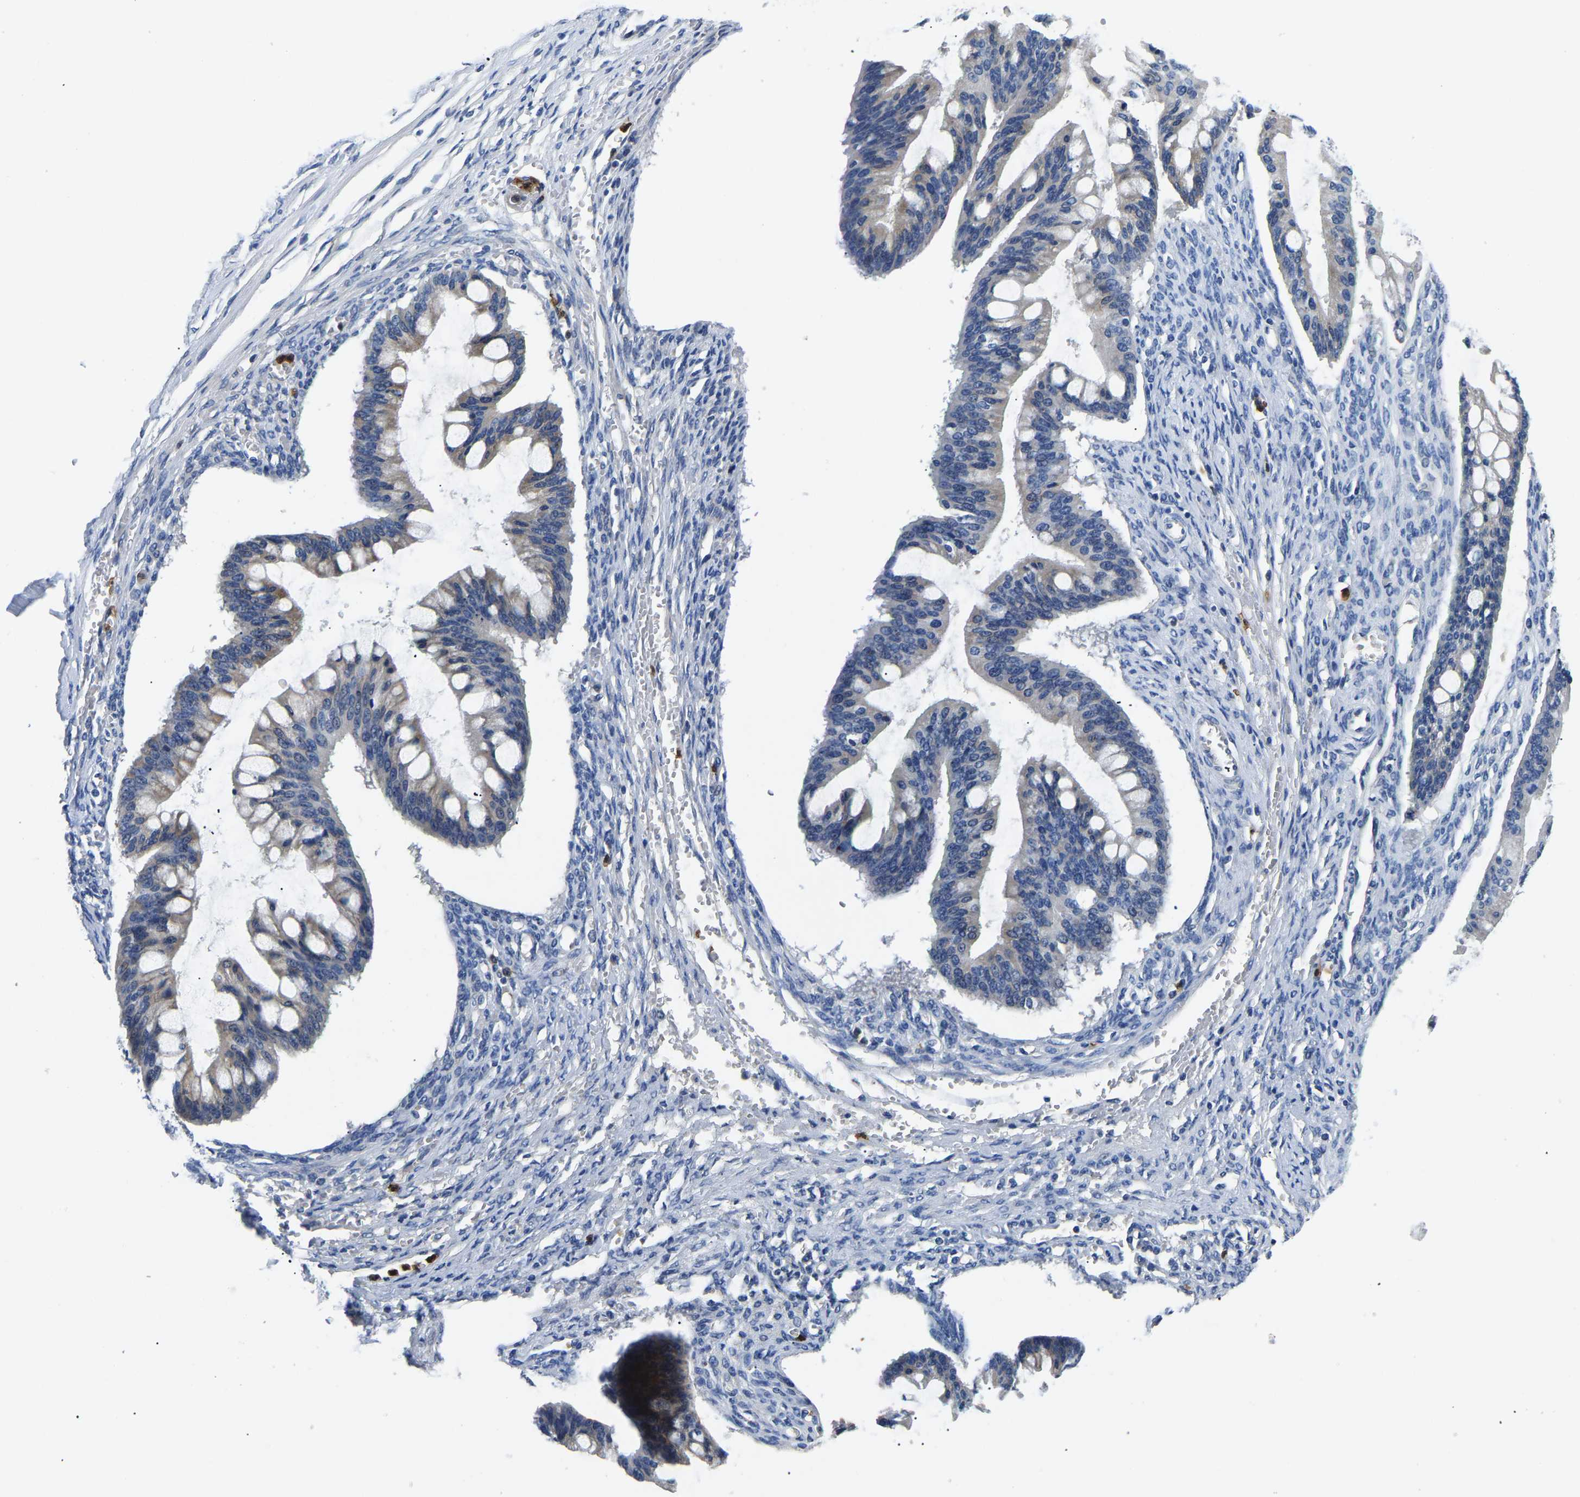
{"staining": {"intensity": "negative", "quantity": "none", "location": "none"}, "tissue": "ovarian cancer", "cell_type": "Tumor cells", "image_type": "cancer", "snomed": [{"axis": "morphology", "description": "Cystadenocarcinoma, mucinous, NOS"}, {"axis": "topography", "description": "Ovary"}], "caption": "Image shows no significant protein staining in tumor cells of ovarian cancer.", "gene": "TOR1B", "patient": {"sex": "female", "age": 73}}